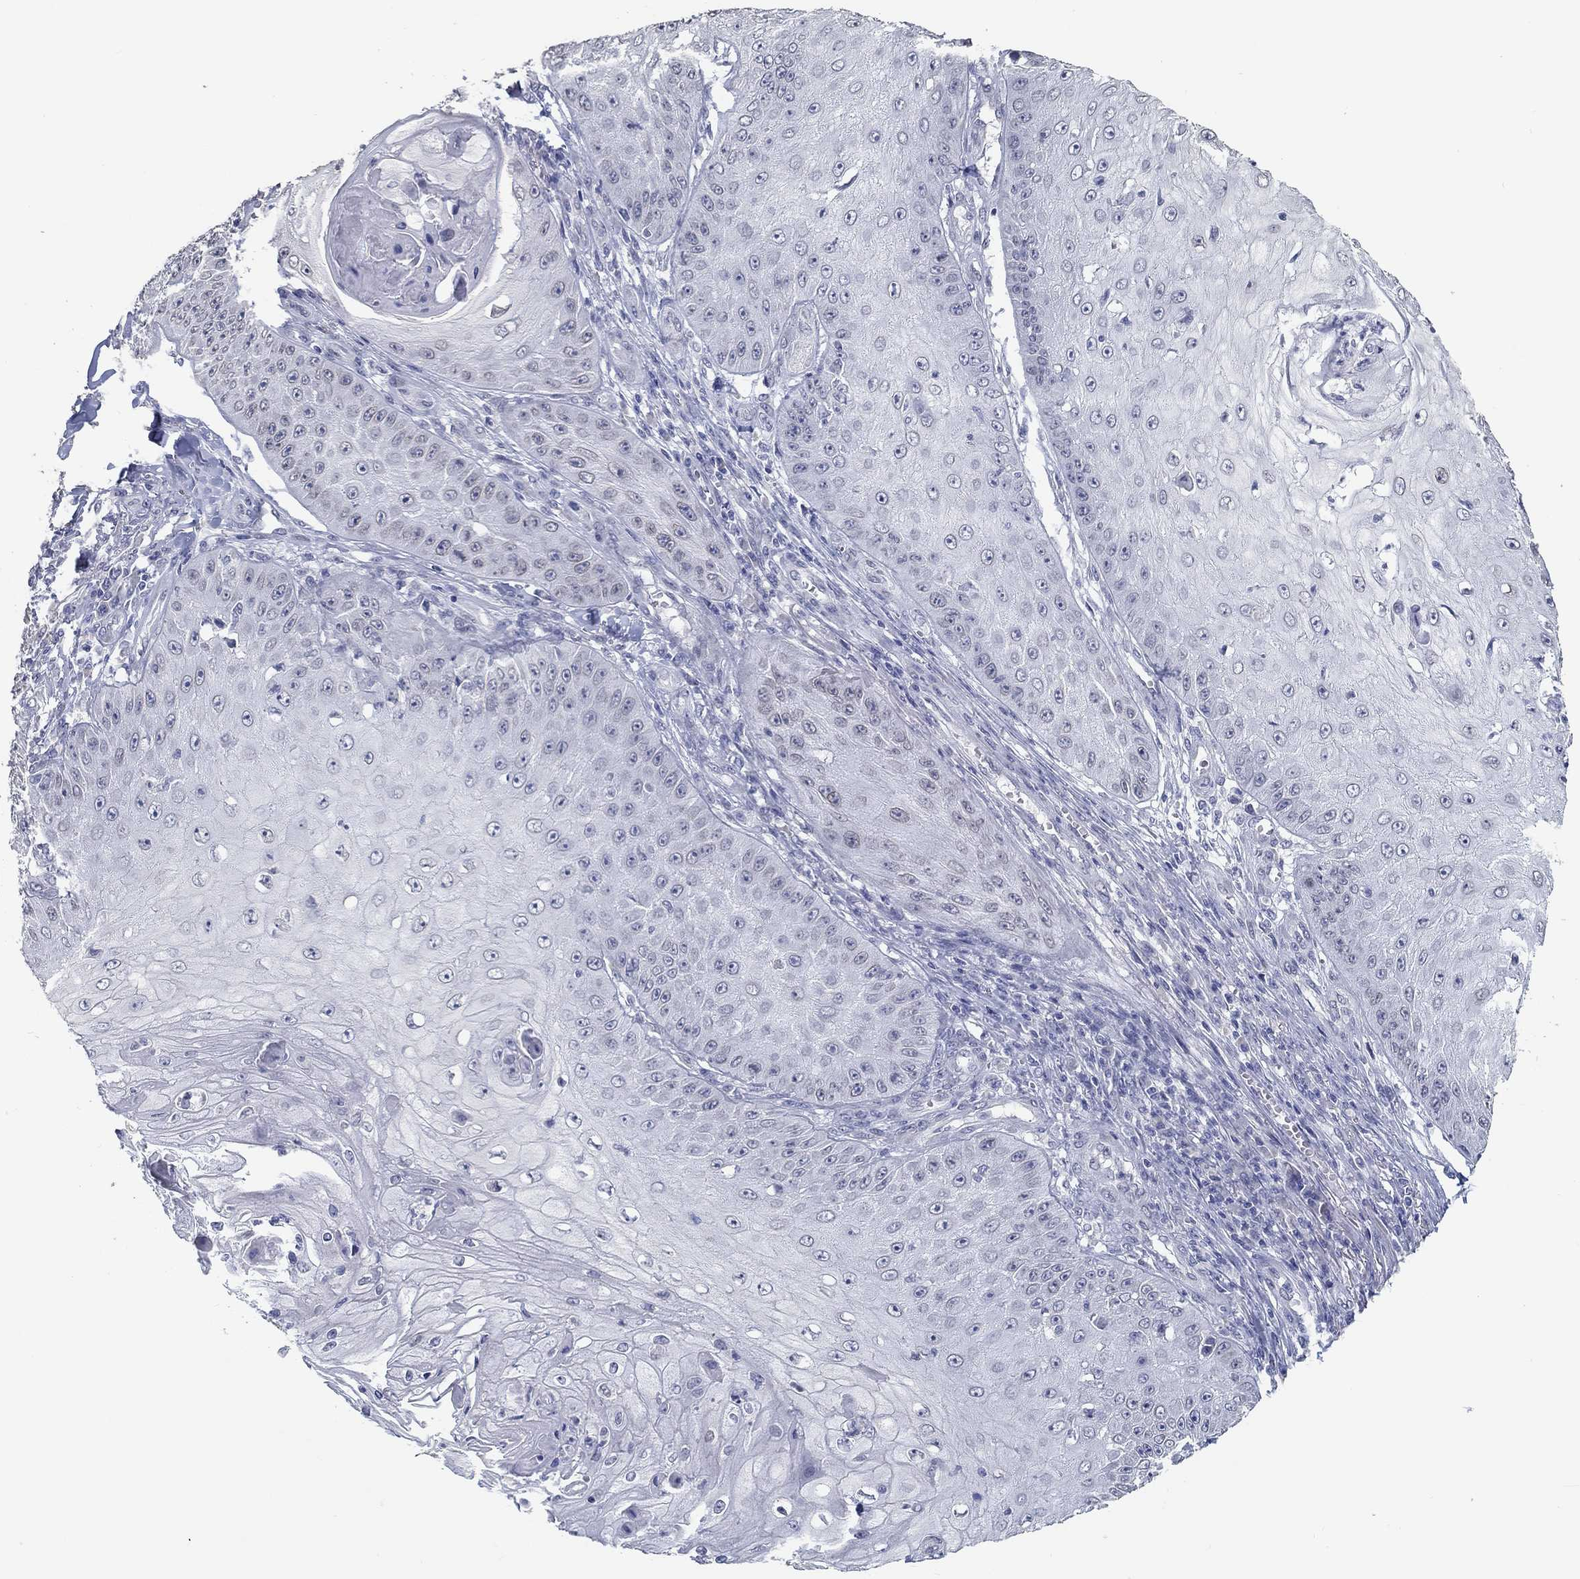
{"staining": {"intensity": "negative", "quantity": "none", "location": "none"}, "tissue": "skin cancer", "cell_type": "Tumor cells", "image_type": "cancer", "snomed": [{"axis": "morphology", "description": "Squamous cell carcinoma, NOS"}, {"axis": "topography", "description": "Skin"}], "caption": "This is a image of immunohistochemistry staining of skin cancer, which shows no expression in tumor cells.", "gene": "NUP155", "patient": {"sex": "male", "age": 70}}